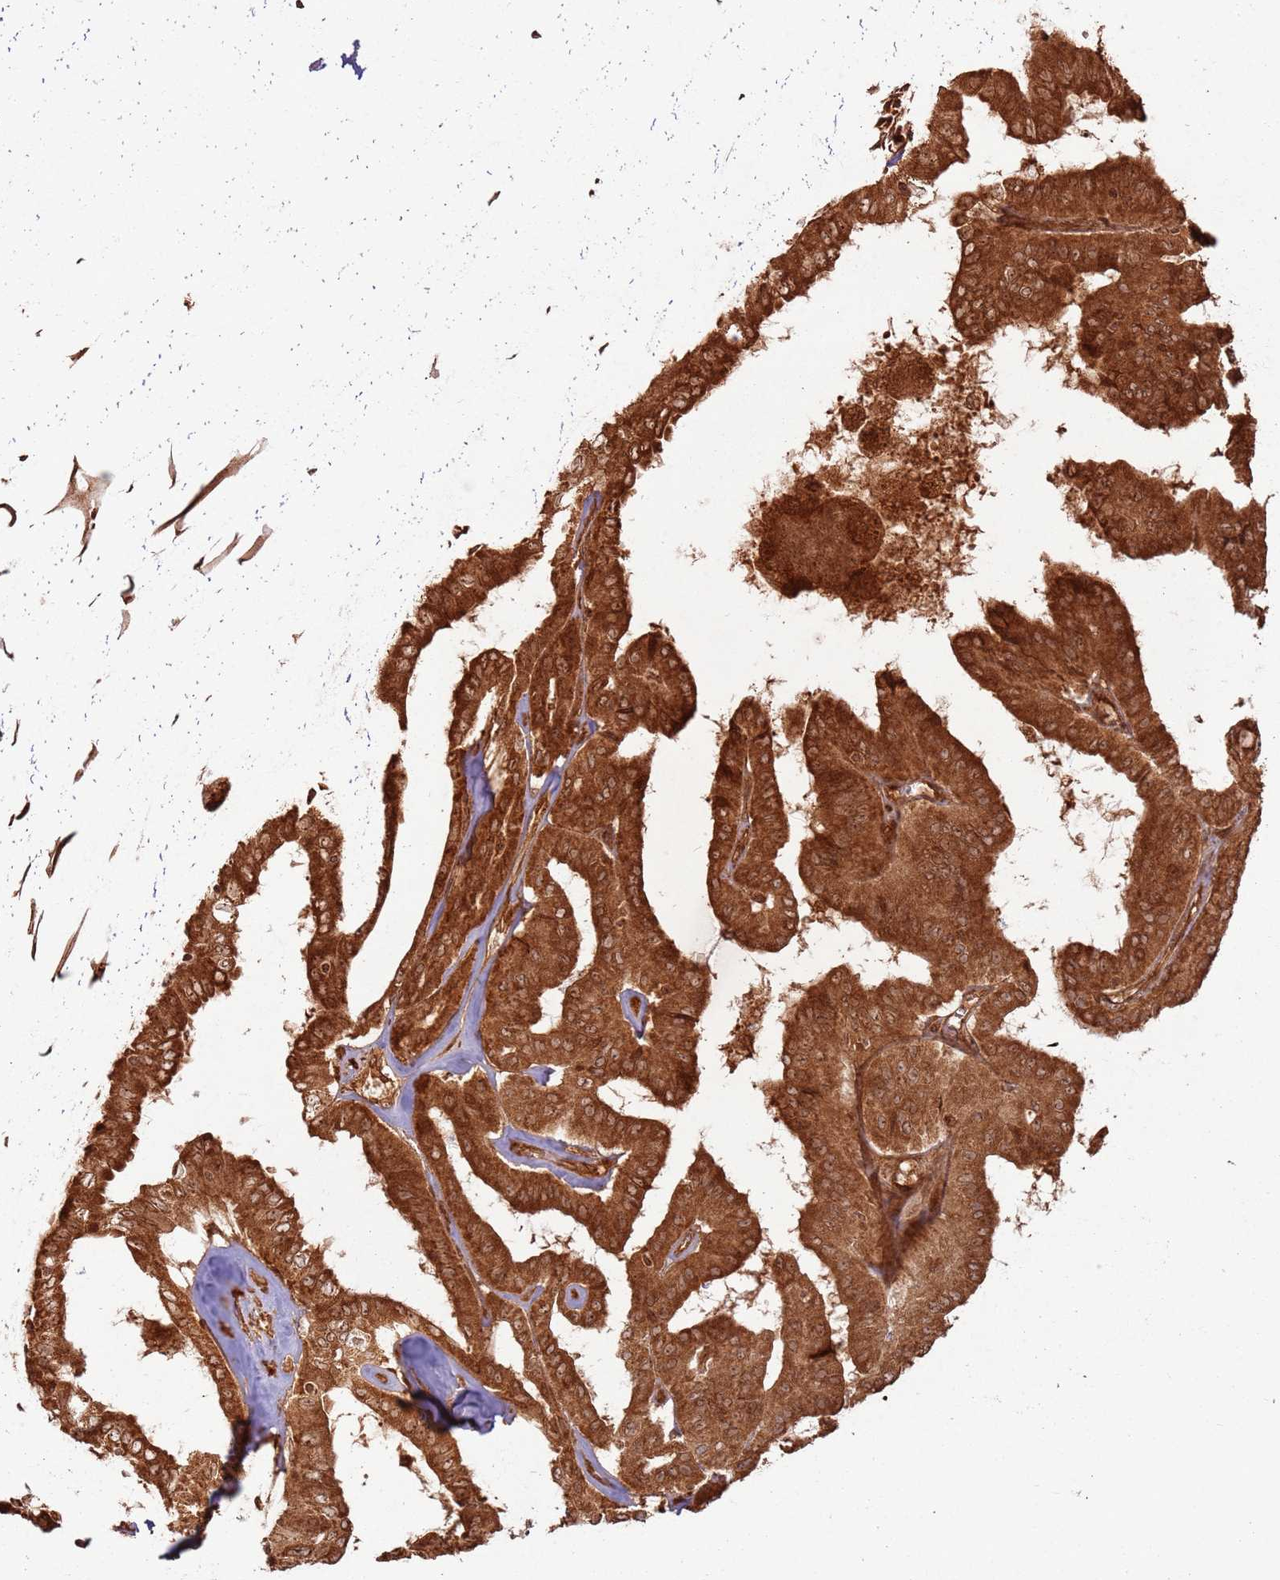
{"staining": {"intensity": "strong", "quantity": ">75%", "location": "cytoplasmic/membranous"}, "tissue": "thyroid cancer", "cell_type": "Tumor cells", "image_type": "cancer", "snomed": [{"axis": "morphology", "description": "Papillary adenocarcinoma, NOS"}, {"axis": "topography", "description": "Thyroid gland"}], "caption": "Protein staining by immunohistochemistry reveals strong cytoplasmic/membranous expression in approximately >75% of tumor cells in papillary adenocarcinoma (thyroid).", "gene": "TBC1D13", "patient": {"sex": "female", "age": 59}}